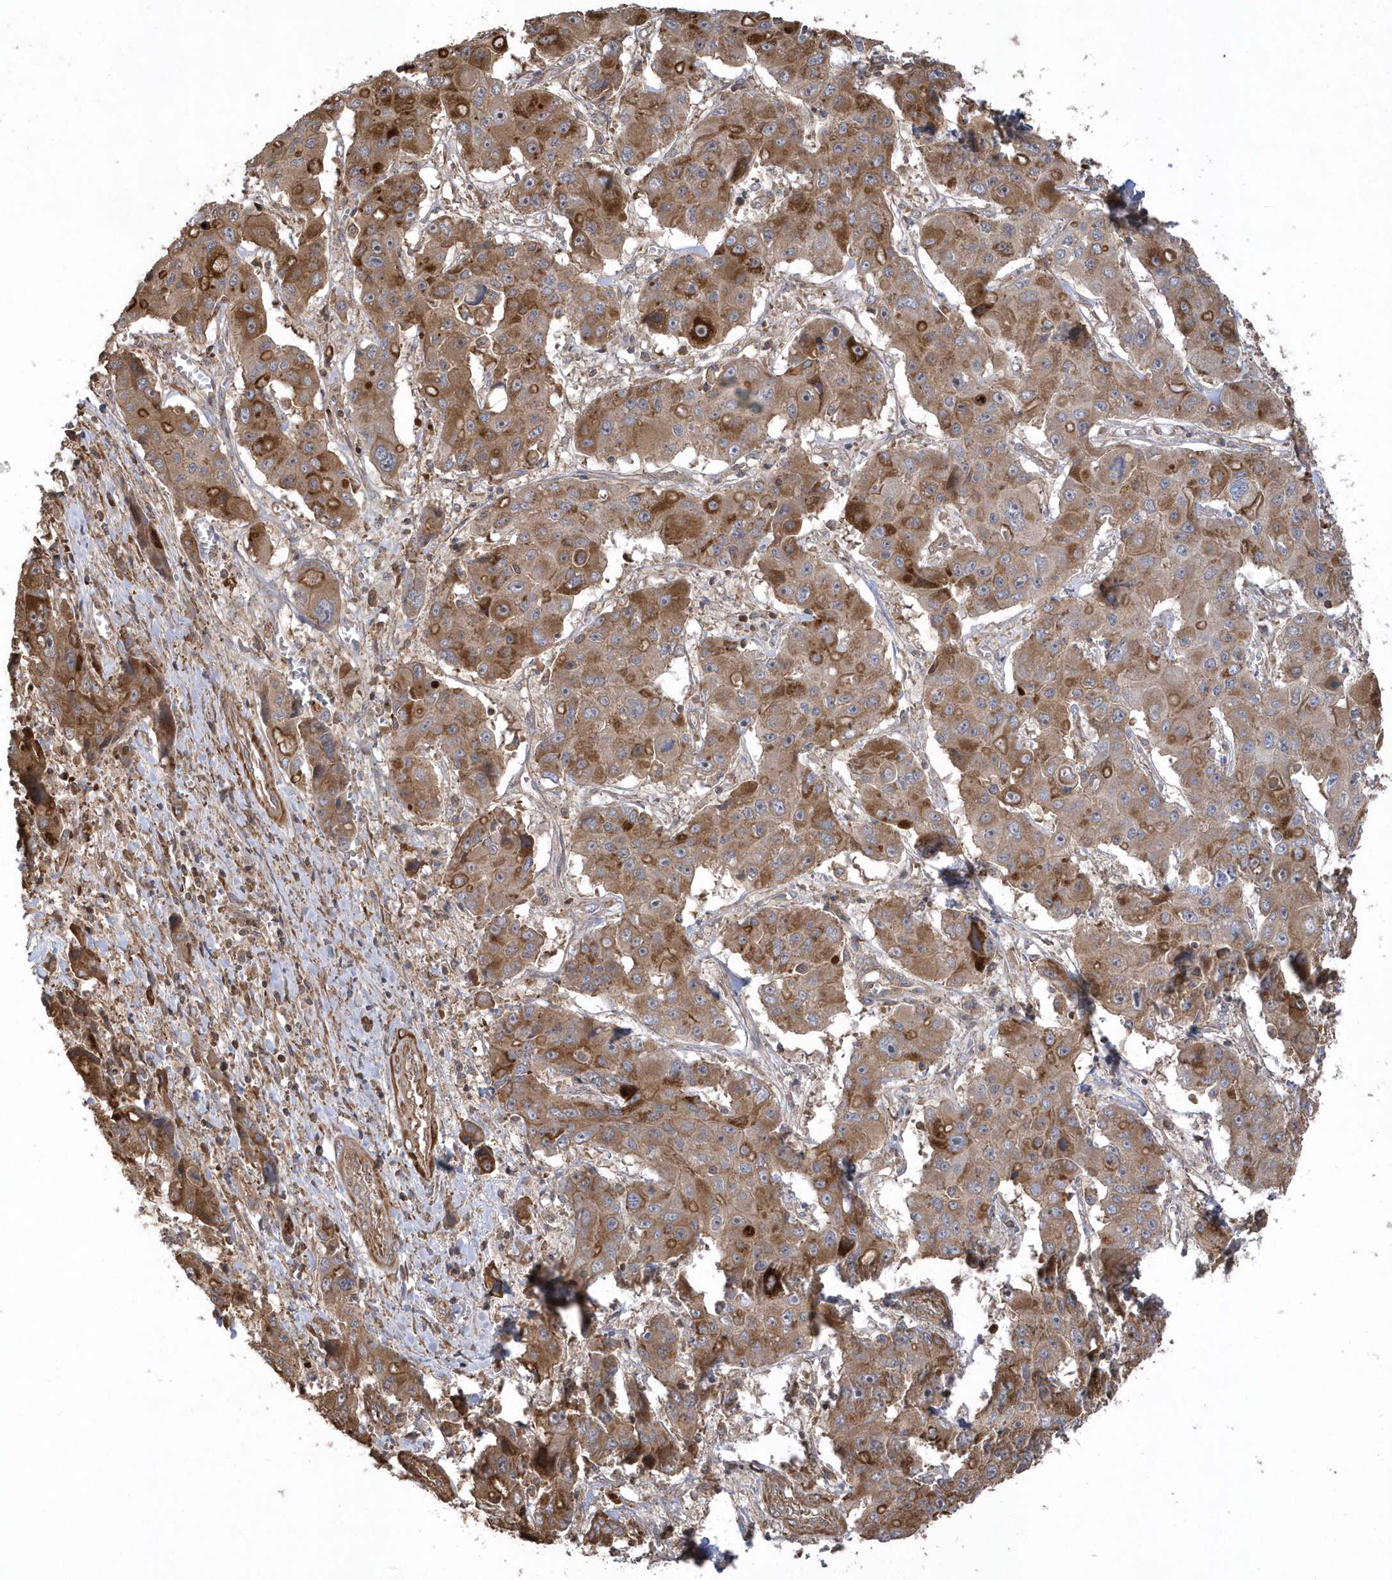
{"staining": {"intensity": "moderate", "quantity": "25%-75%", "location": "cytoplasmic/membranous"}, "tissue": "liver cancer", "cell_type": "Tumor cells", "image_type": "cancer", "snomed": [{"axis": "morphology", "description": "Cholangiocarcinoma"}, {"axis": "topography", "description": "Liver"}], "caption": "Liver cholangiocarcinoma stained for a protein (brown) displays moderate cytoplasmic/membranous positive positivity in about 25%-75% of tumor cells.", "gene": "SENP8", "patient": {"sex": "male", "age": 67}}